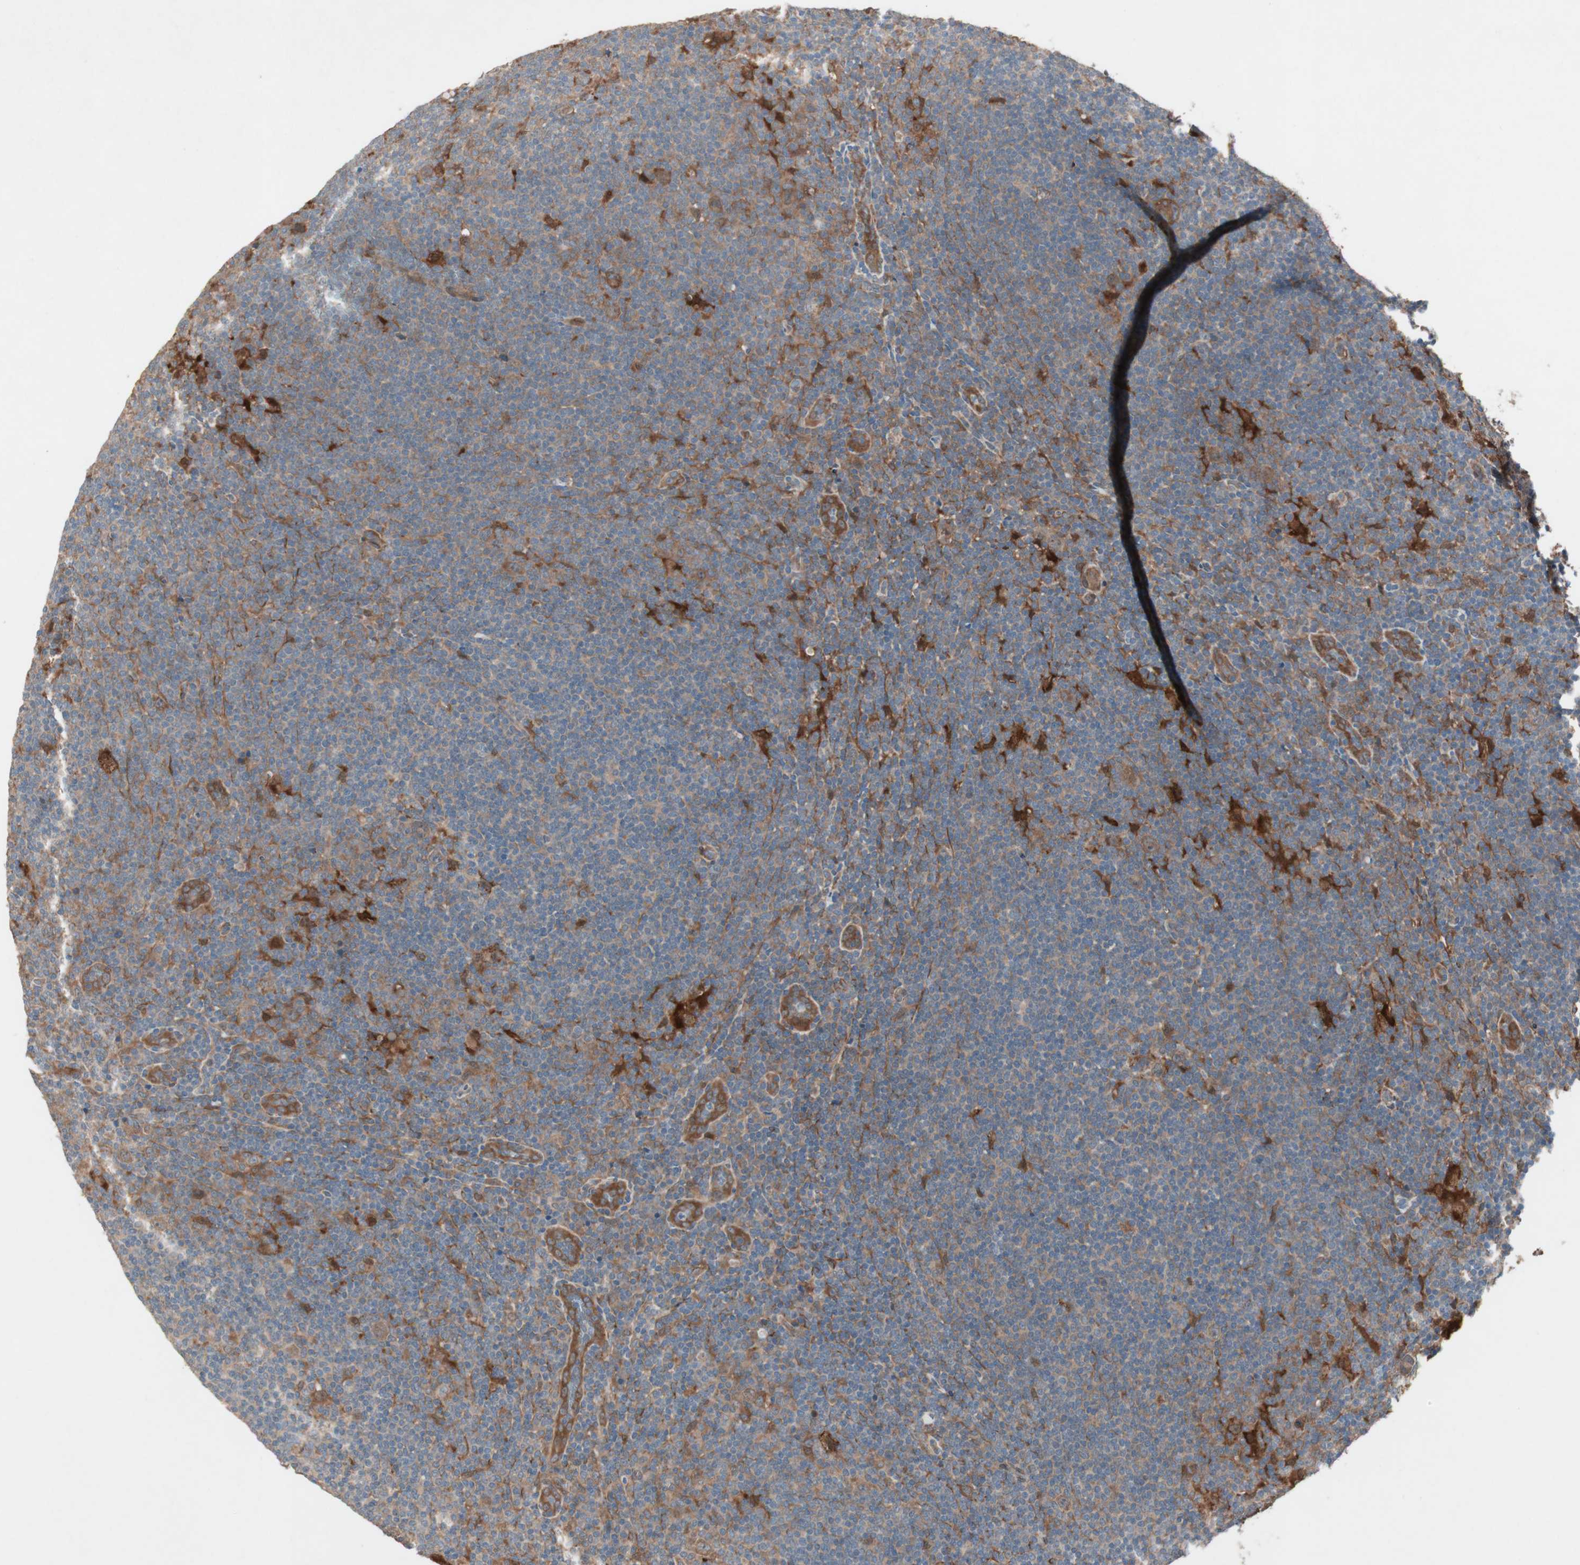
{"staining": {"intensity": "weak", "quantity": "25%-75%", "location": "cytoplasmic/membranous"}, "tissue": "lymphoma", "cell_type": "Tumor cells", "image_type": "cancer", "snomed": [{"axis": "morphology", "description": "Hodgkin's disease, NOS"}, {"axis": "topography", "description": "Lymph node"}], "caption": "Hodgkin's disease stained with DAB (3,3'-diaminobenzidine) IHC displays low levels of weak cytoplasmic/membranous positivity in about 25%-75% of tumor cells. The protein is shown in brown color, while the nuclei are stained blue.", "gene": "SDSL", "patient": {"sex": "female", "age": 57}}